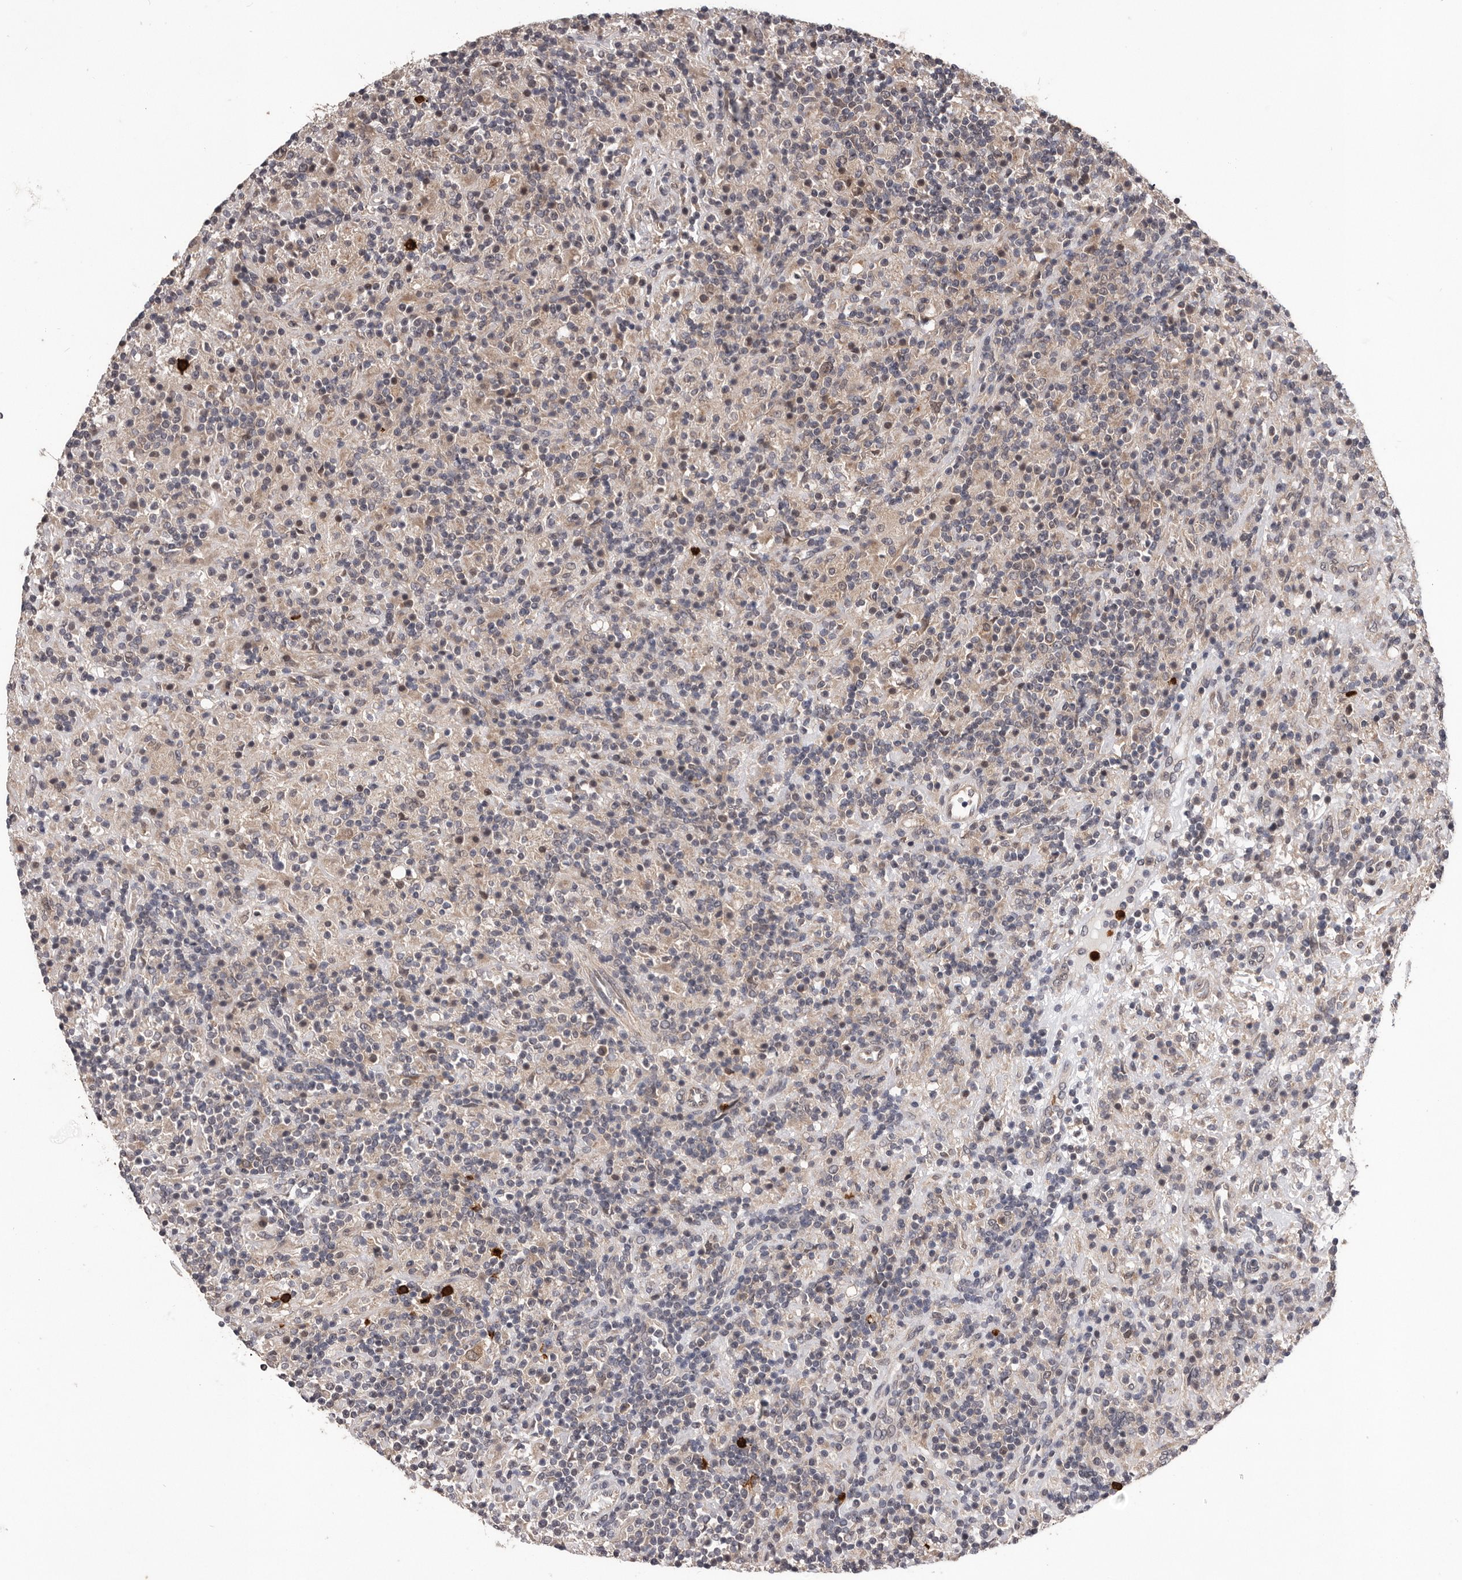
{"staining": {"intensity": "negative", "quantity": "none", "location": "none"}, "tissue": "lymphoma", "cell_type": "Tumor cells", "image_type": "cancer", "snomed": [{"axis": "morphology", "description": "Hodgkin's disease, NOS"}, {"axis": "topography", "description": "Lymph node"}], "caption": "An immunohistochemistry micrograph of Hodgkin's disease is shown. There is no staining in tumor cells of Hodgkin's disease.", "gene": "VPS37A", "patient": {"sex": "male", "age": 70}}